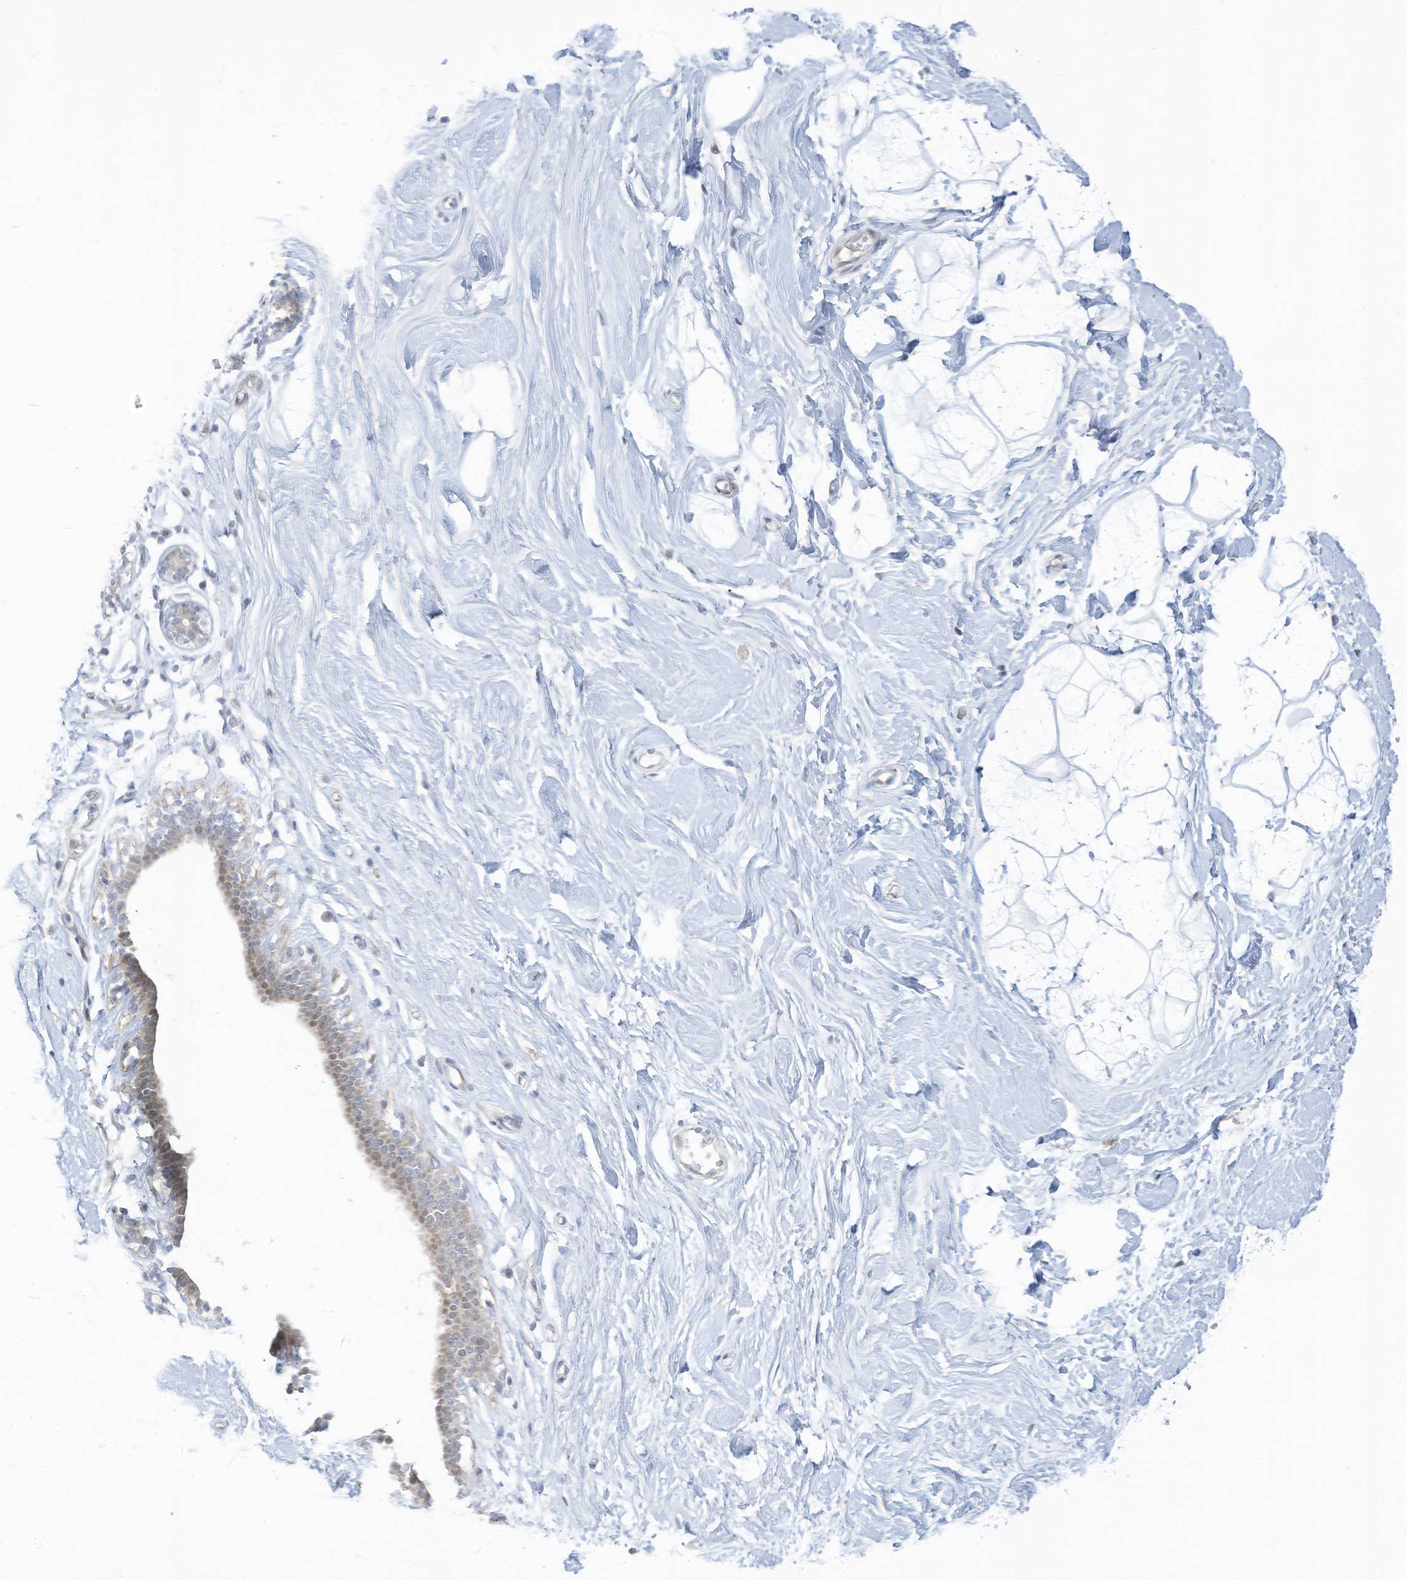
{"staining": {"intensity": "negative", "quantity": "none", "location": "none"}, "tissue": "breast", "cell_type": "Adipocytes", "image_type": "normal", "snomed": [{"axis": "morphology", "description": "Normal tissue, NOS"}, {"axis": "topography", "description": "Breast"}], "caption": "This is an immunohistochemistry (IHC) micrograph of normal human breast. There is no expression in adipocytes.", "gene": "ASPRV1", "patient": {"sex": "female", "age": 26}}